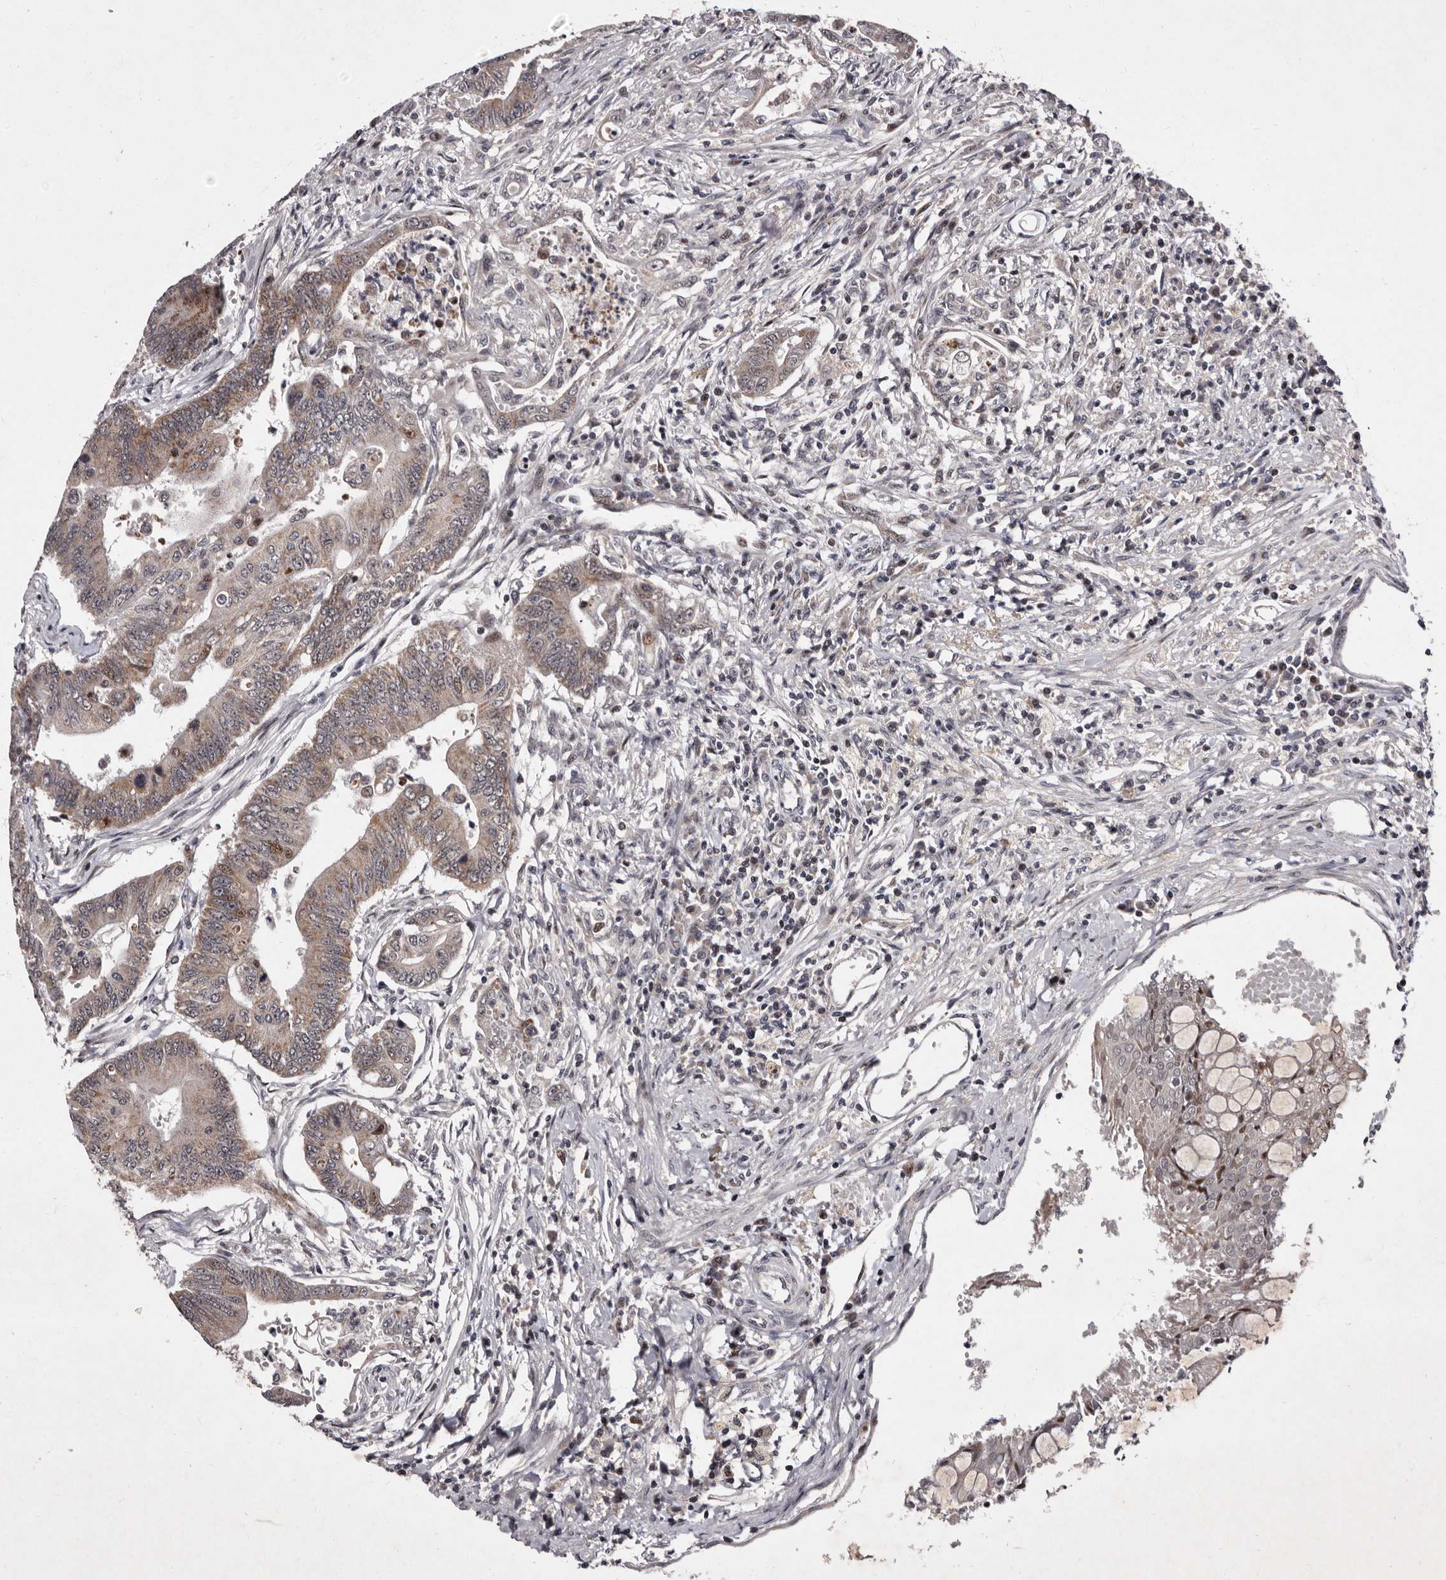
{"staining": {"intensity": "weak", "quantity": ">75%", "location": "cytoplasmic/membranous"}, "tissue": "colorectal cancer", "cell_type": "Tumor cells", "image_type": "cancer", "snomed": [{"axis": "morphology", "description": "Adenoma, NOS"}, {"axis": "morphology", "description": "Adenocarcinoma, NOS"}, {"axis": "topography", "description": "Colon"}], "caption": "Protein staining displays weak cytoplasmic/membranous positivity in about >75% of tumor cells in adenoma (colorectal).", "gene": "TNKS", "patient": {"sex": "male", "age": 79}}